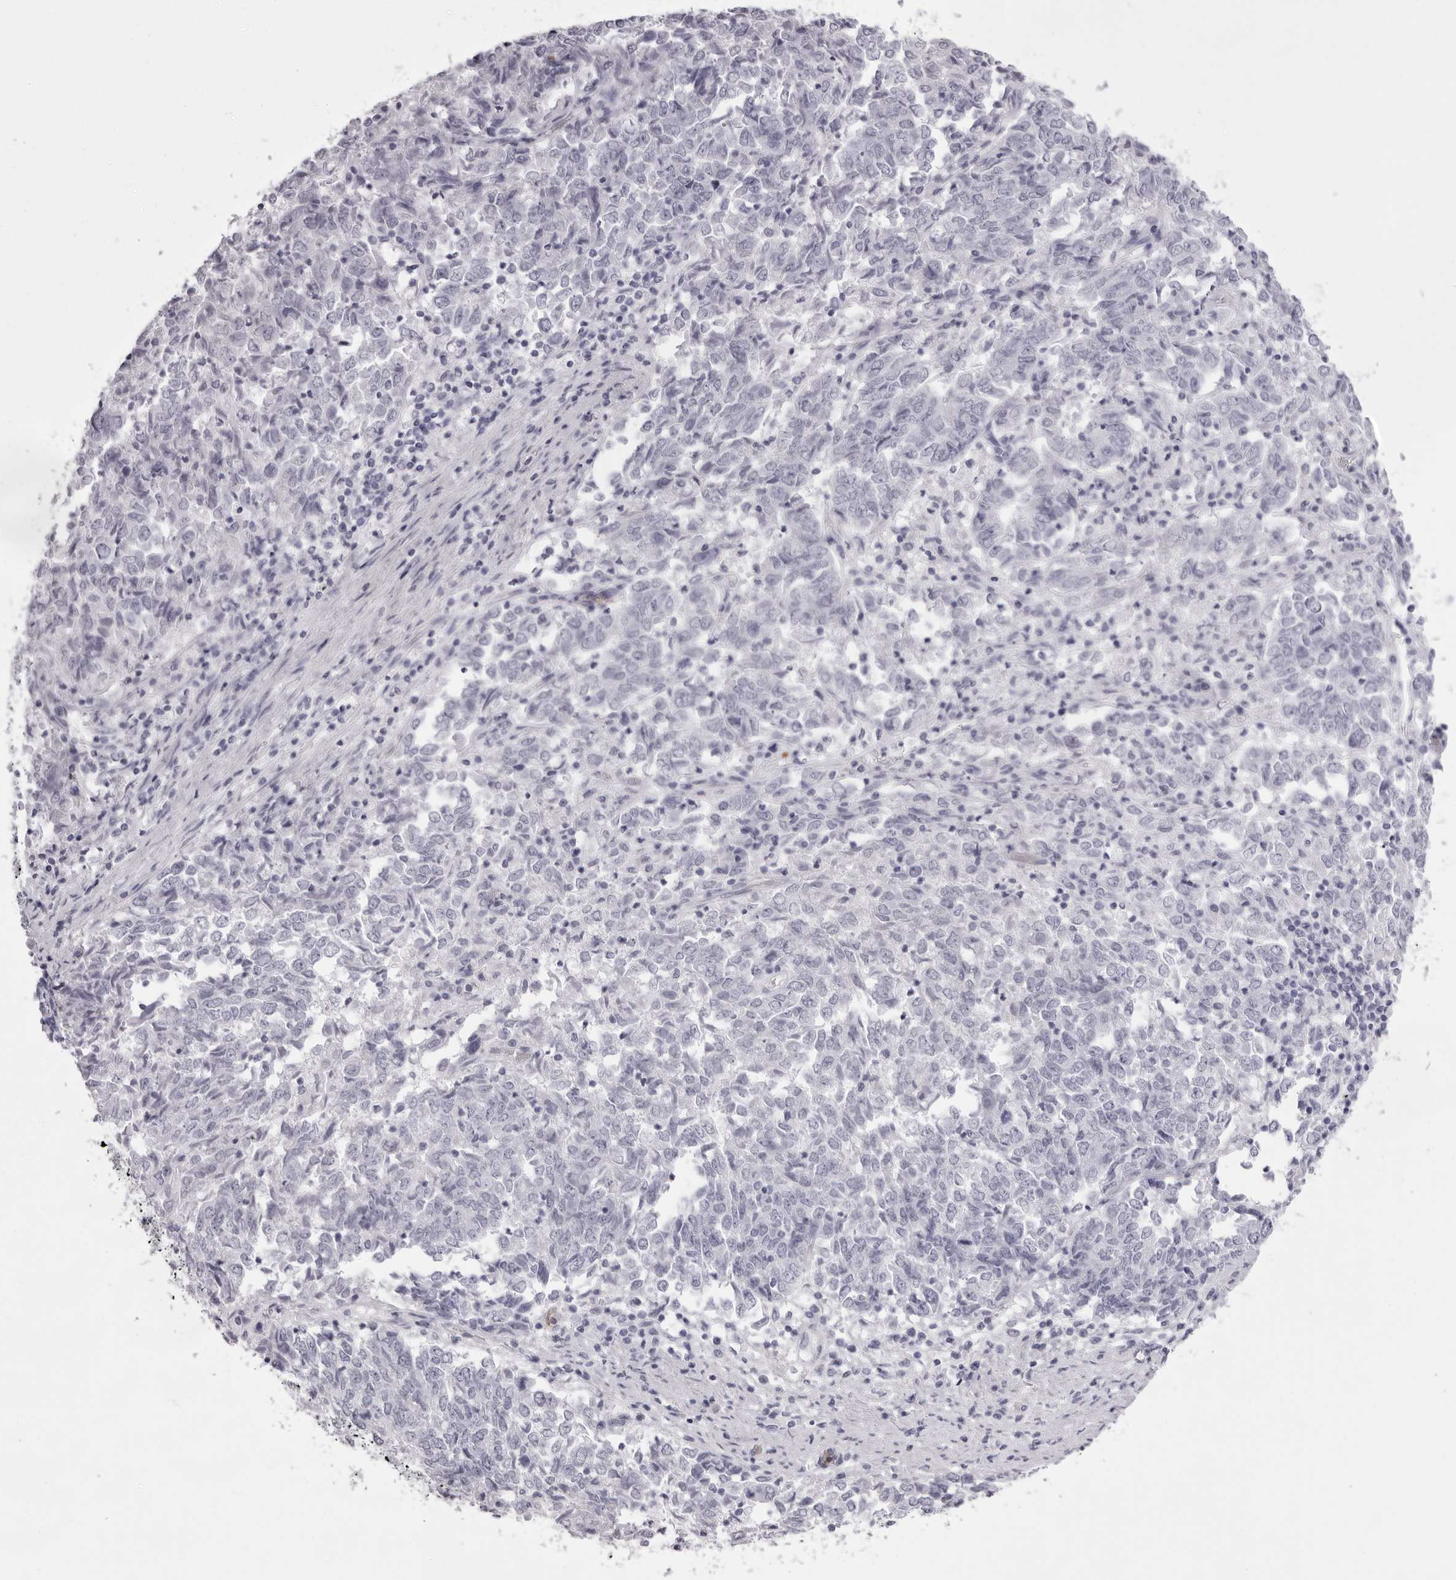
{"staining": {"intensity": "negative", "quantity": "none", "location": "none"}, "tissue": "endometrial cancer", "cell_type": "Tumor cells", "image_type": "cancer", "snomed": [{"axis": "morphology", "description": "Adenocarcinoma, NOS"}, {"axis": "topography", "description": "Endometrium"}], "caption": "Immunohistochemical staining of human adenocarcinoma (endometrial) exhibits no significant positivity in tumor cells.", "gene": "SPTA1", "patient": {"sex": "female", "age": 80}}